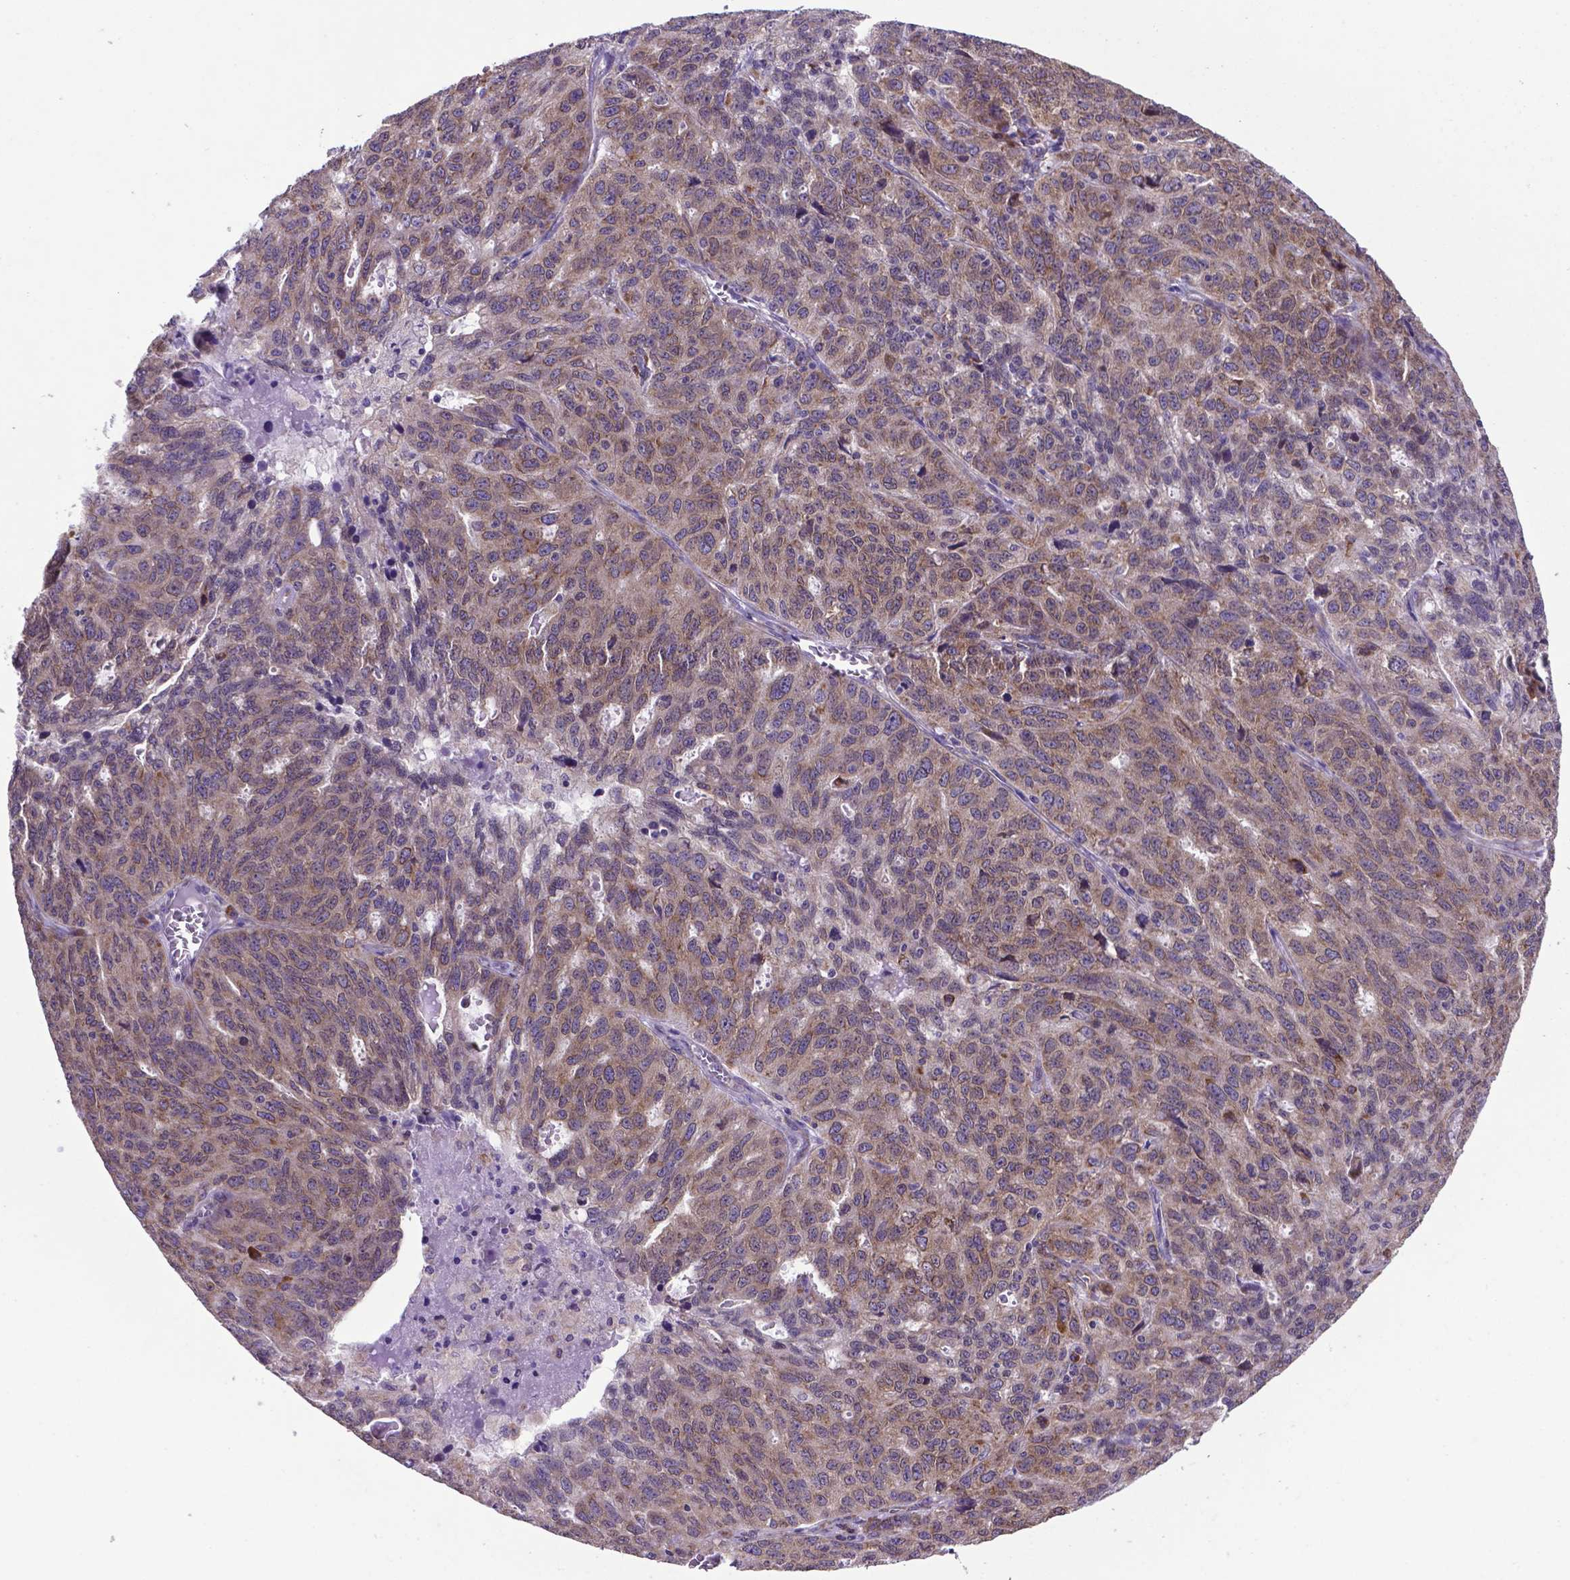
{"staining": {"intensity": "moderate", "quantity": ">75%", "location": "cytoplasmic/membranous"}, "tissue": "ovarian cancer", "cell_type": "Tumor cells", "image_type": "cancer", "snomed": [{"axis": "morphology", "description": "Cystadenocarcinoma, serous, NOS"}, {"axis": "topography", "description": "Ovary"}], "caption": "Moderate cytoplasmic/membranous staining for a protein is seen in about >75% of tumor cells of serous cystadenocarcinoma (ovarian) using IHC.", "gene": "WDR83OS", "patient": {"sex": "female", "age": 71}}